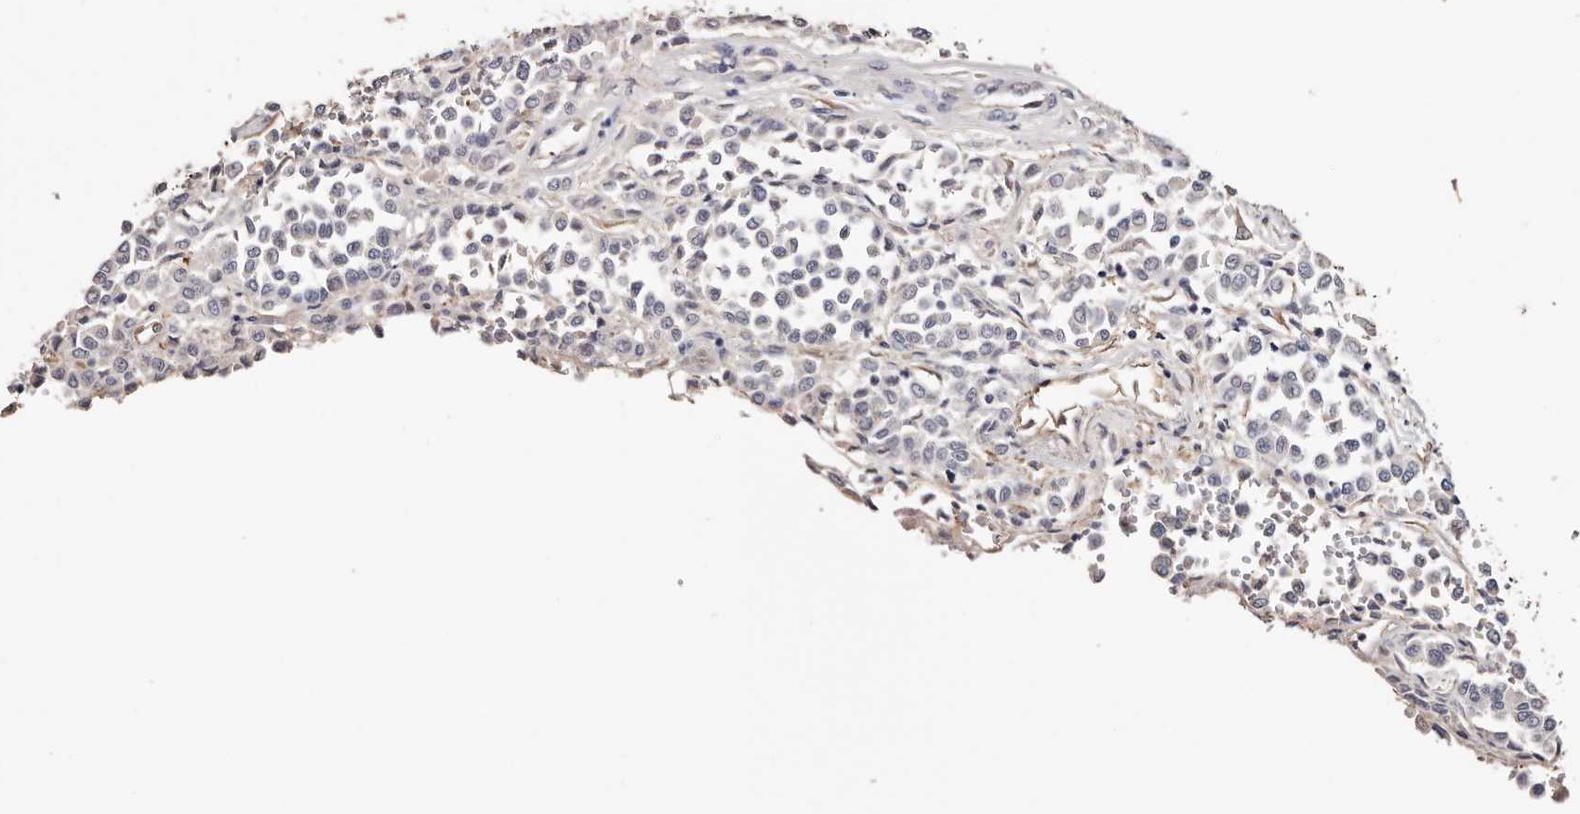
{"staining": {"intensity": "negative", "quantity": "none", "location": "none"}, "tissue": "melanoma", "cell_type": "Tumor cells", "image_type": "cancer", "snomed": [{"axis": "morphology", "description": "Malignant melanoma, Metastatic site"}, {"axis": "topography", "description": "Pancreas"}], "caption": "This photomicrograph is of melanoma stained with immunohistochemistry (IHC) to label a protein in brown with the nuclei are counter-stained blue. There is no positivity in tumor cells.", "gene": "TGM2", "patient": {"sex": "female", "age": 30}}